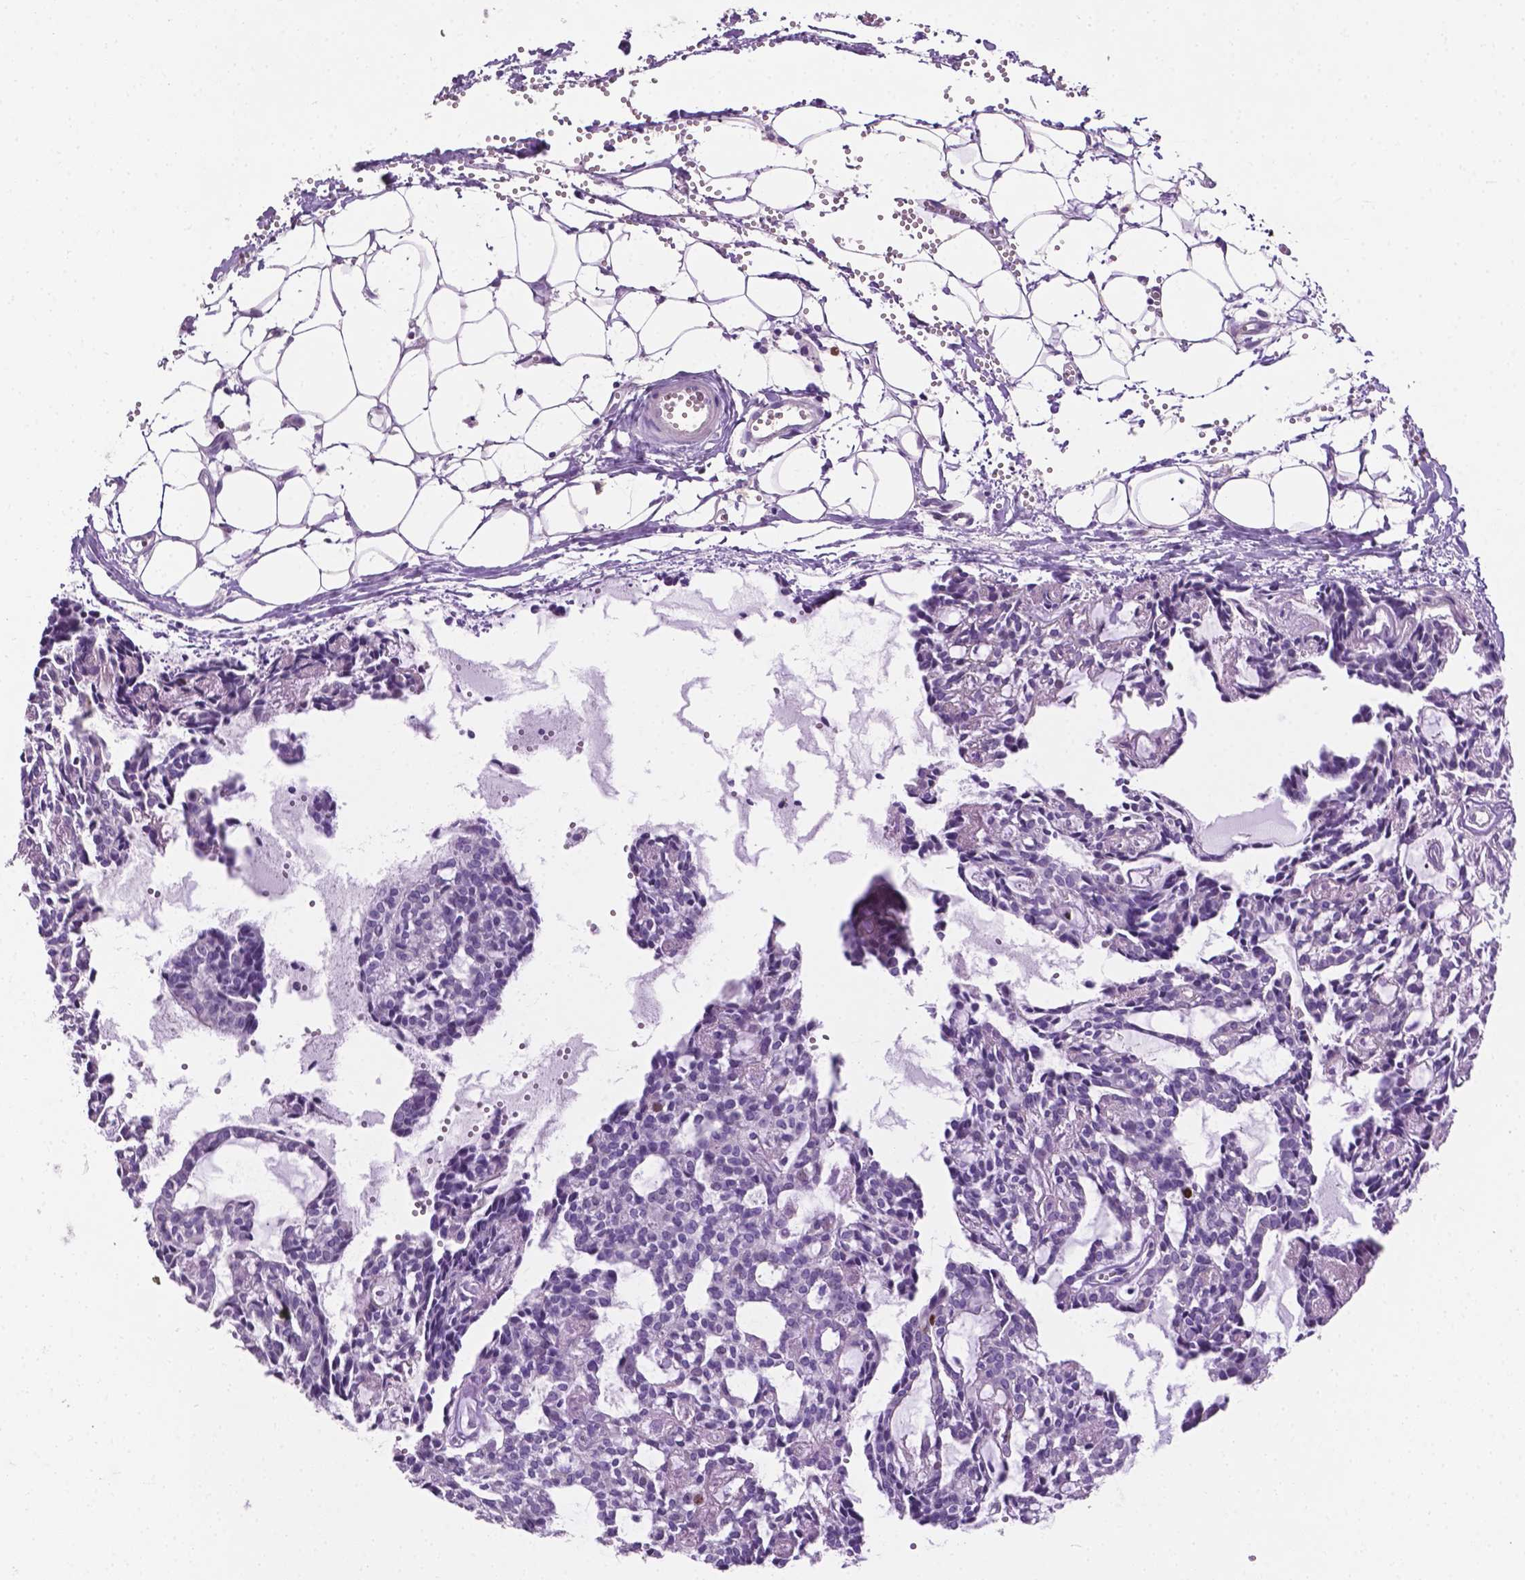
{"staining": {"intensity": "negative", "quantity": "none", "location": "none"}, "tissue": "head and neck cancer", "cell_type": "Tumor cells", "image_type": "cancer", "snomed": [{"axis": "morphology", "description": "Adenocarcinoma, NOS"}, {"axis": "topography", "description": "Head-Neck"}], "caption": "The micrograph reveals no significant positivity in tumor cells of head and neck cancer (adenocarcinoma).", "gene": "SIAH2", "patient": {"sex": "female", "age": 62}}